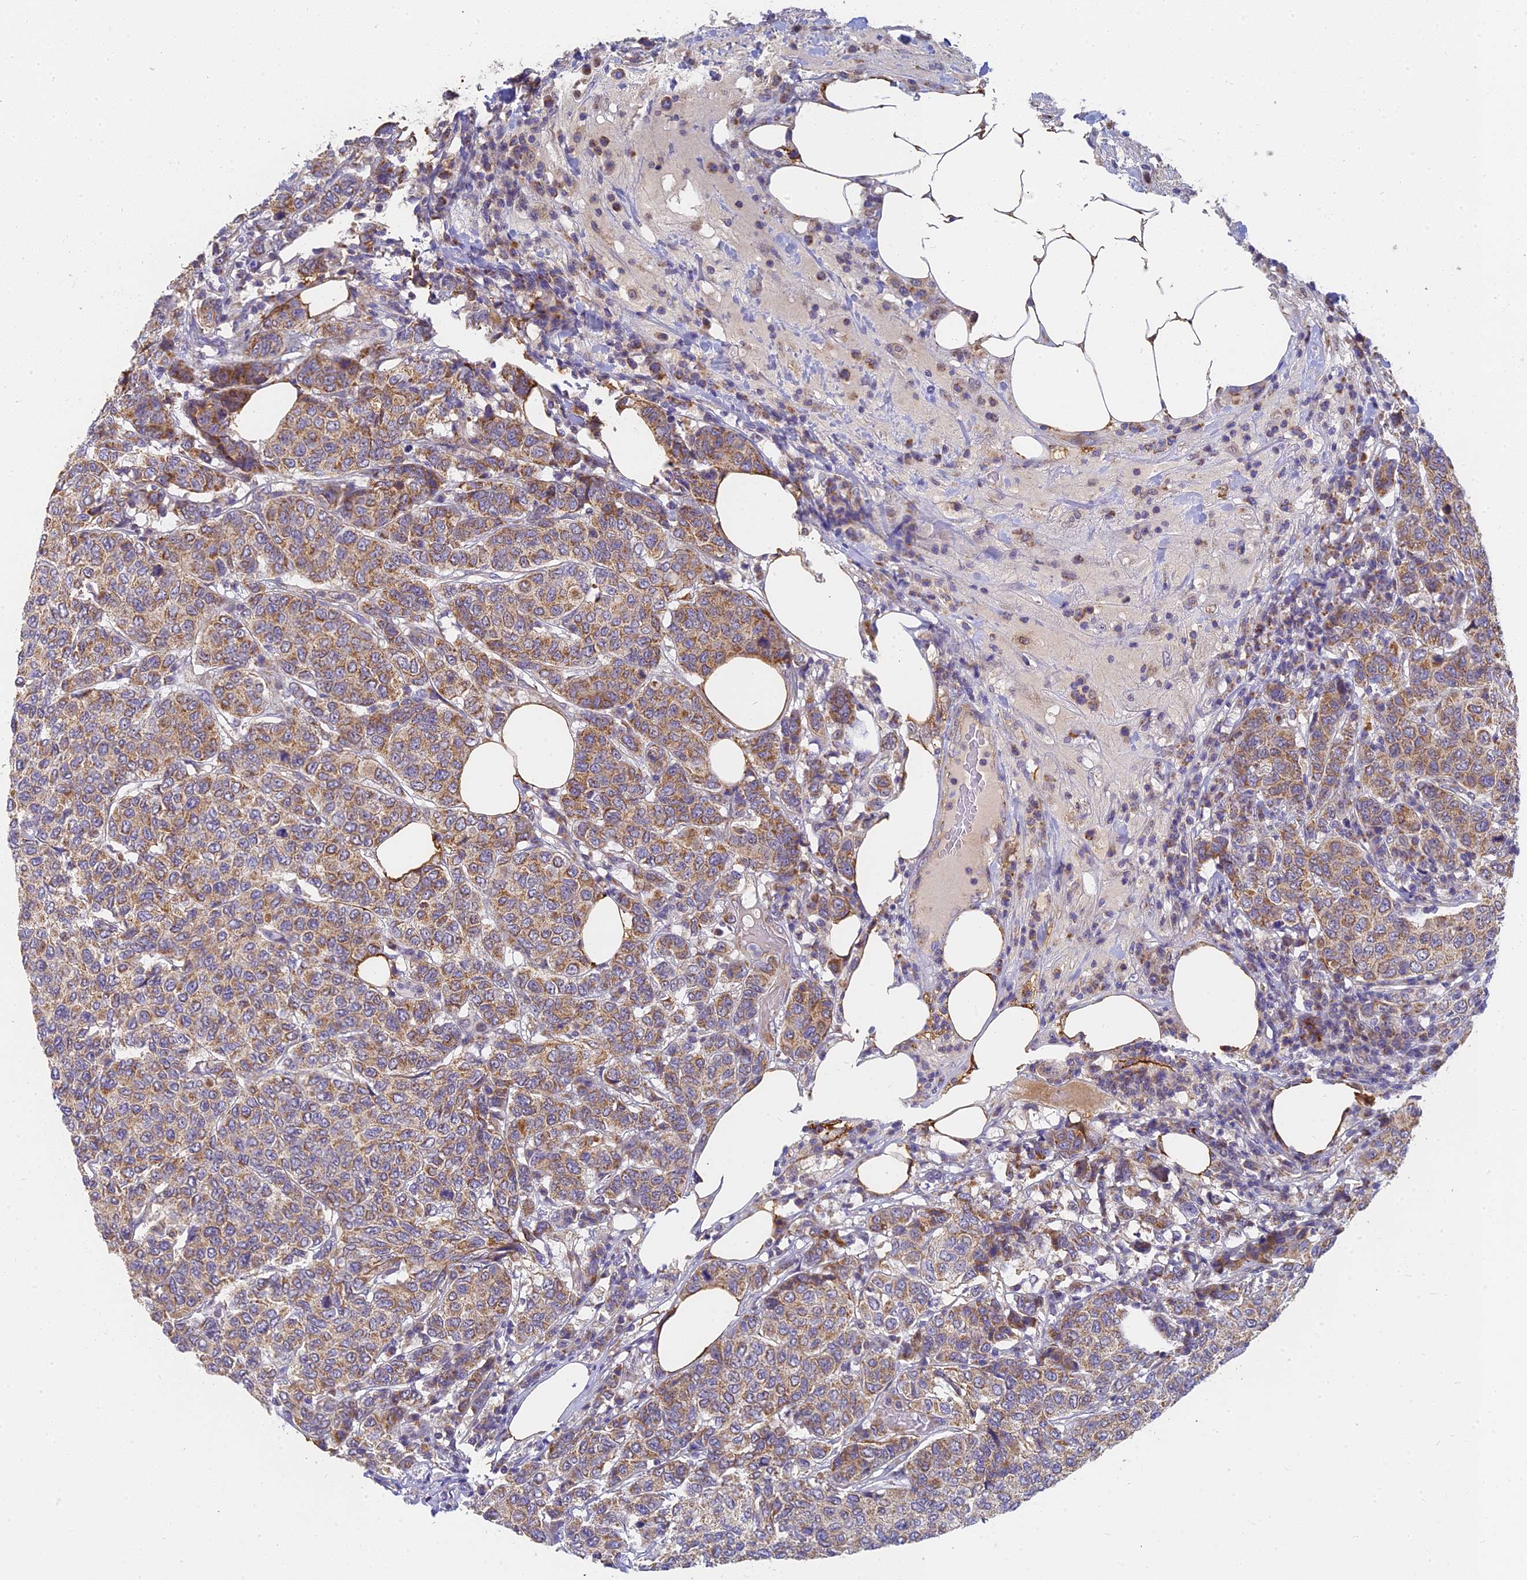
{"staining": {"intensity": "moderate", "quantity": ">75%", "location": "cytoplasmic/membranous"}, "tissue": "breast cancer", "cell_type": "Tumor cells", "image_type": "cancer", "snomed": [{"axis": "morphology", "description": "Duct carcinoma"}, {"axis": "topography", "description": "Breast"}], "caption": "IHC photomicrograph of breast cancer stained for a protein (brown), which shows medium levels of moderate cytoplasmic/membranous expression in approximately >75% of tumor cells.", "gene": "MRPL15", "patient": {"sex": "female", "age": 55}}